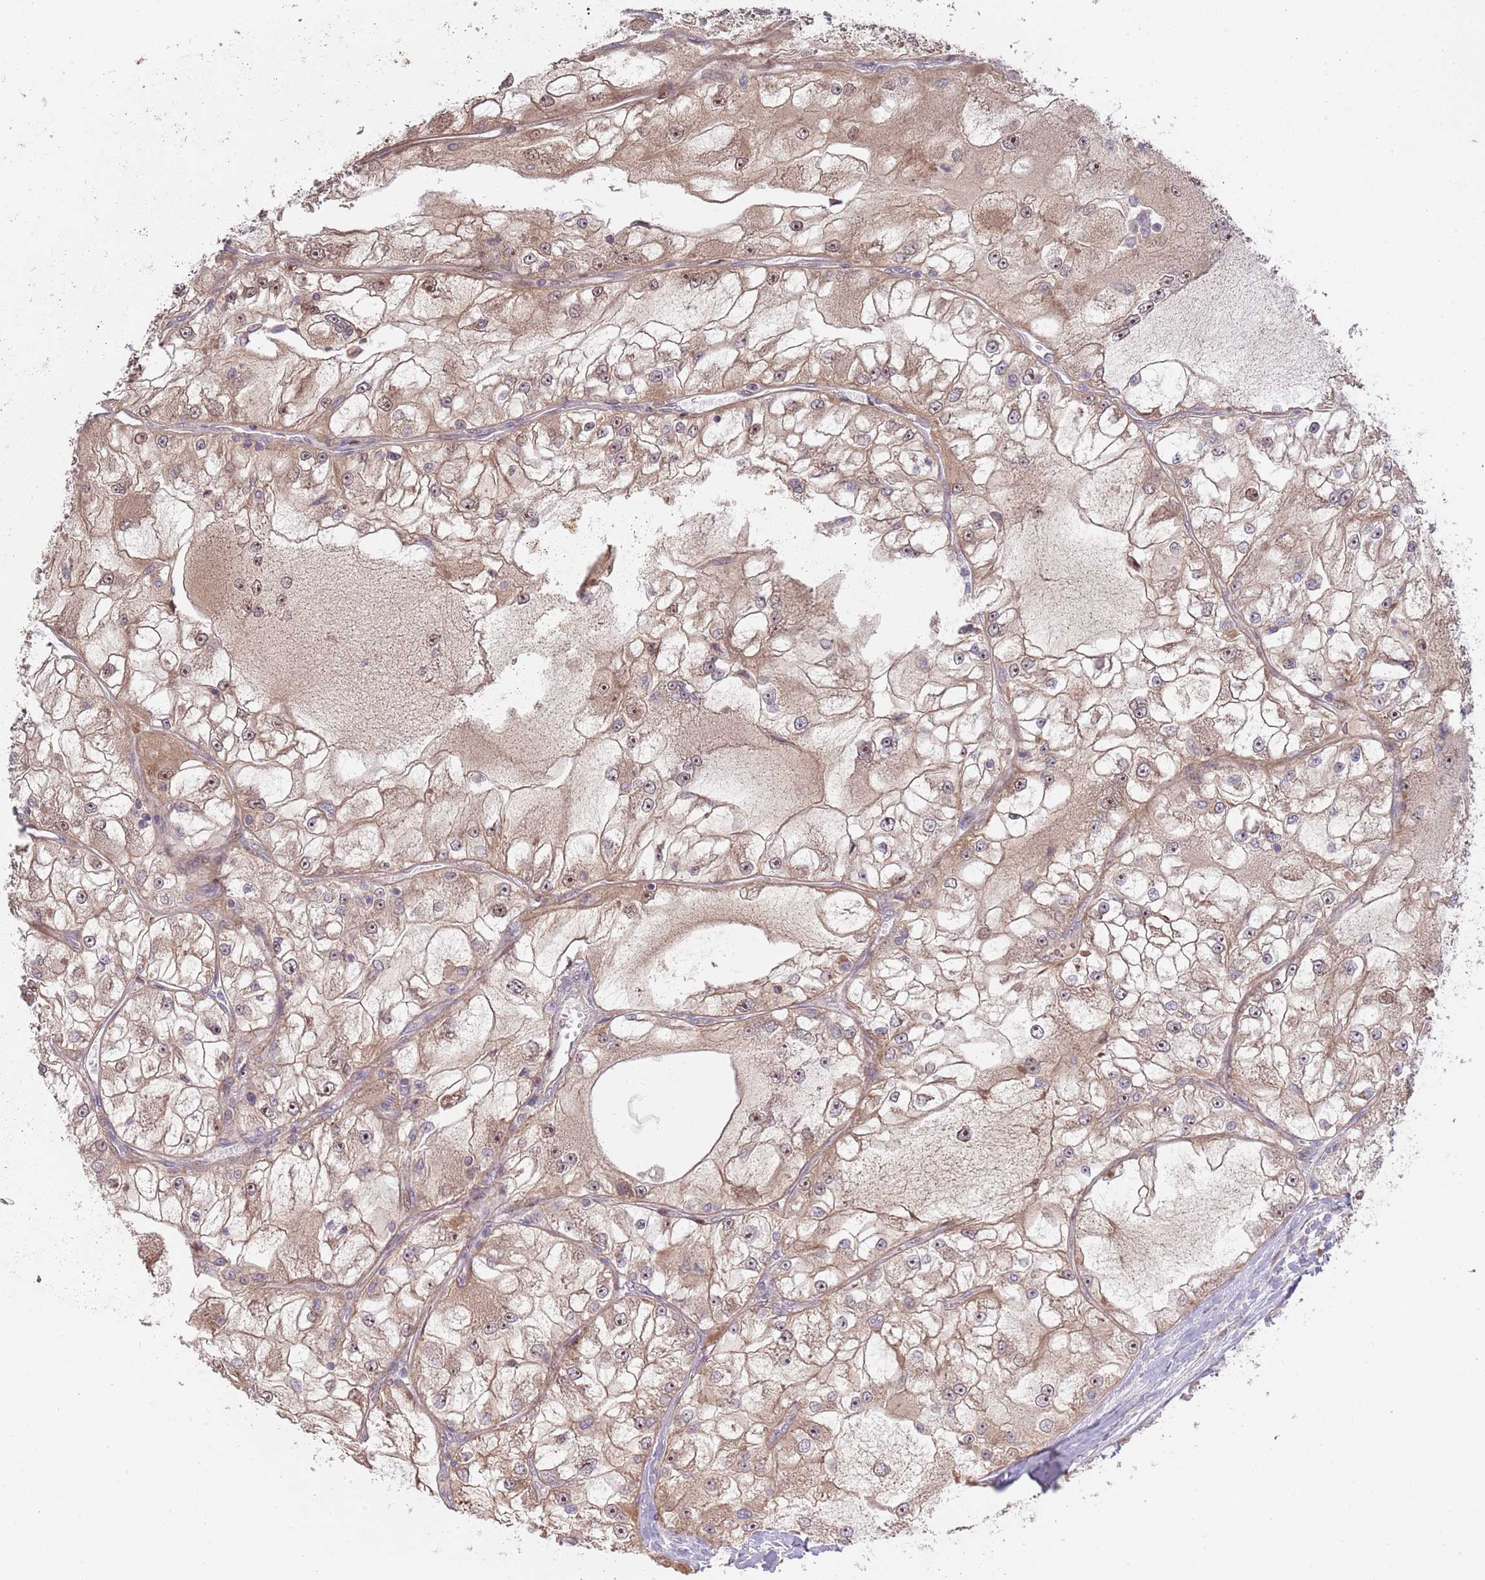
{"staining": {"intensity": "moderate", "quantity": ">75%", "location": "cytoplasmic/membranous,nuclear"}, "tissue": "renal cancer", "cell_type": "Tumor cells", "image_type": "cancer", "snomed": [{"axis": "morphology", "description": "Adenocarcinoma, NOS"}, {"axis": "topography", "description": "Kidney"}], "caption": "Renal cancer (adenocarcinoma) was stained to show a protein in brown. There is medium levels of moderate cytoplasmic/membranous and nuclear staining in about >75% of tumor cells.", "gene": "SYNDIG1L", "patient": {"sex": "female", "age": 72}}